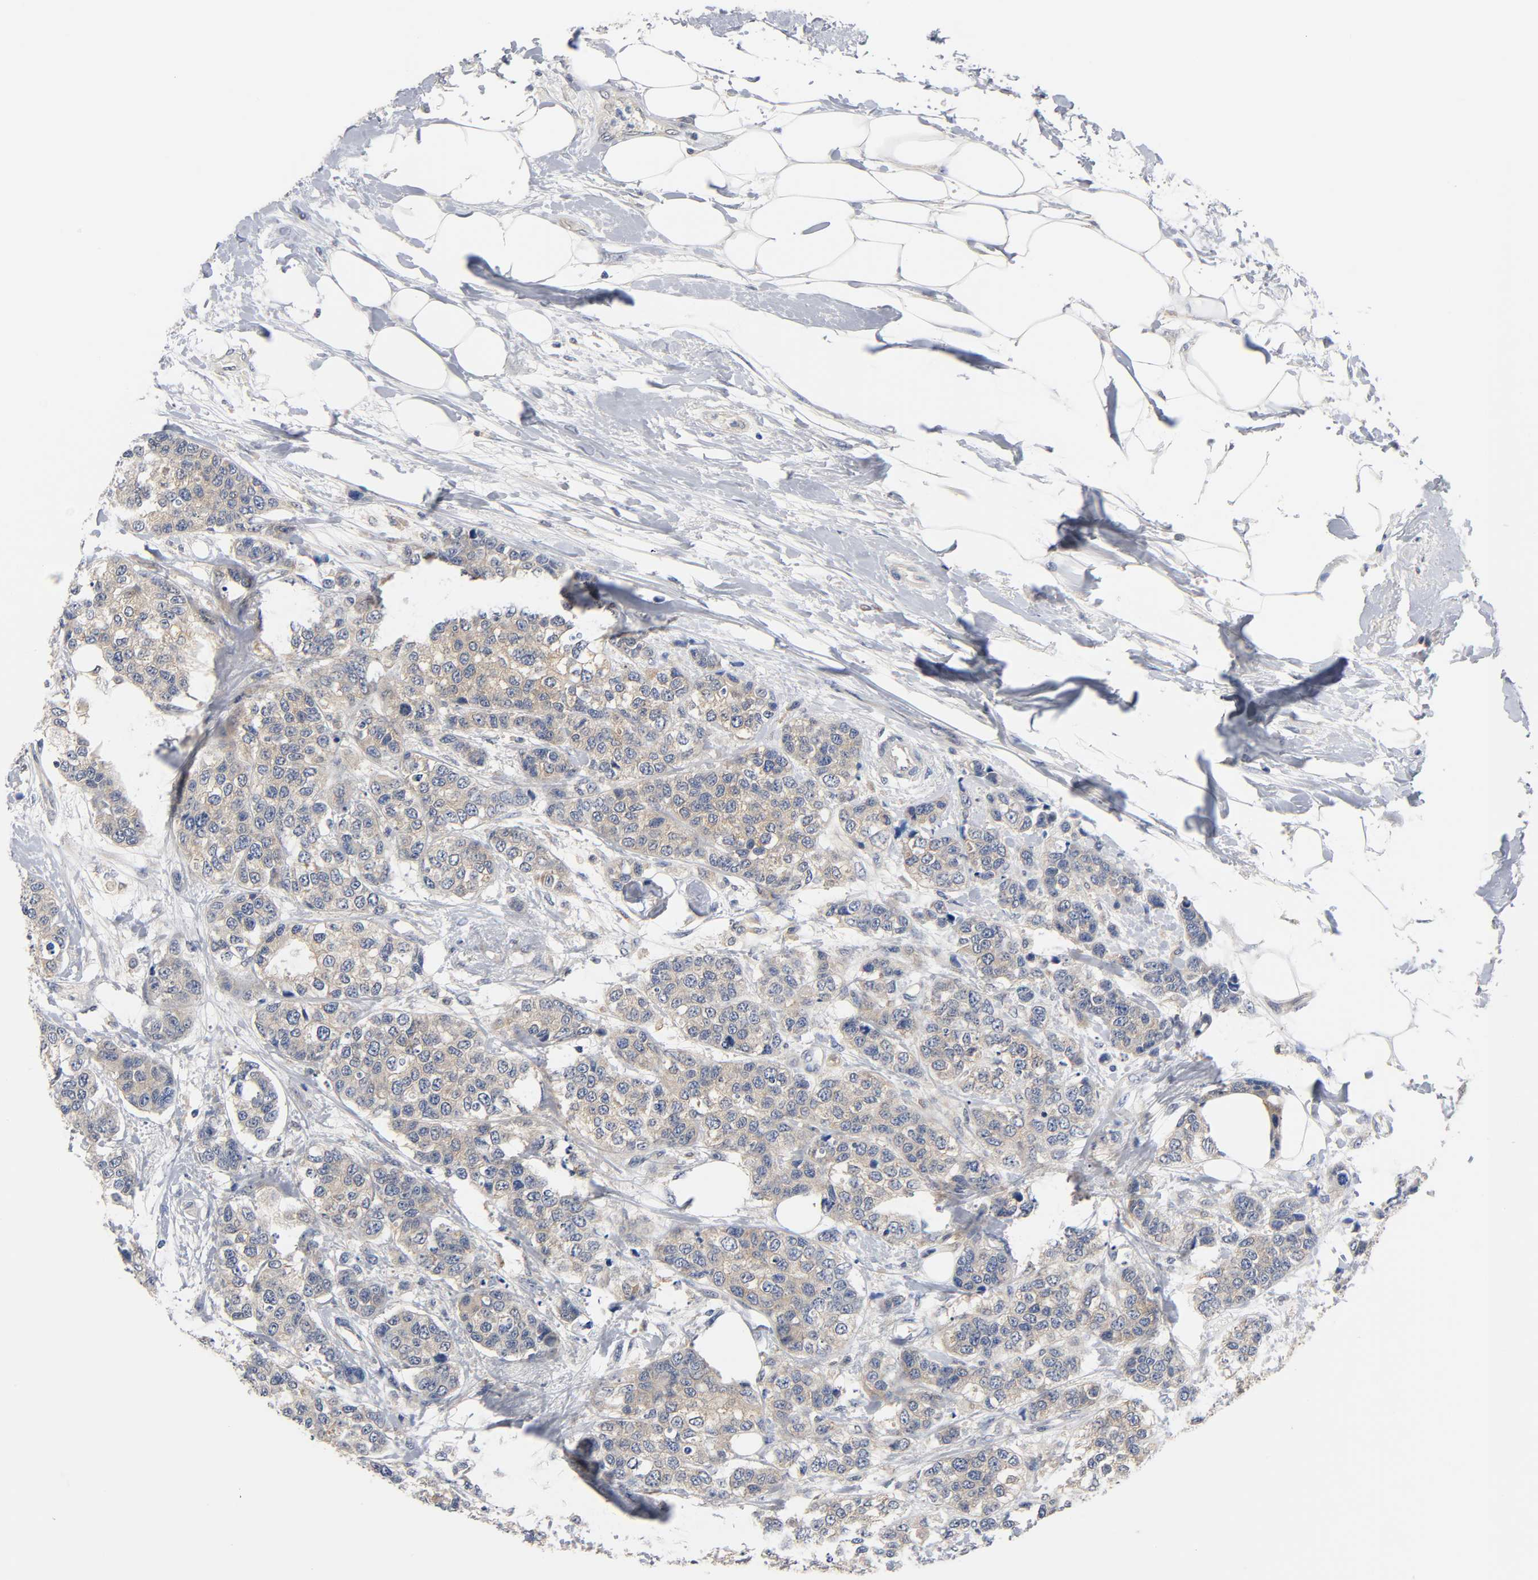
{"staining": {"intensity": "weak", "quantity": ">75%", "location": "cytoplasmic/membranous"}, "tissue": "breast cancer", "cell_type": "Tumor cells", "image_type": "cancer", "snomed": [{"axis": "morphology", "description": "Duct carcinoma"}, {"axis": "topography", "description": "Breast"}], "caption": "Breast cancer tissue shows weak cytoplasmic/membranous expression in about >75% of tumor cells", "gene": "FYN", "patient": {"sex": "female", "age": 51}}